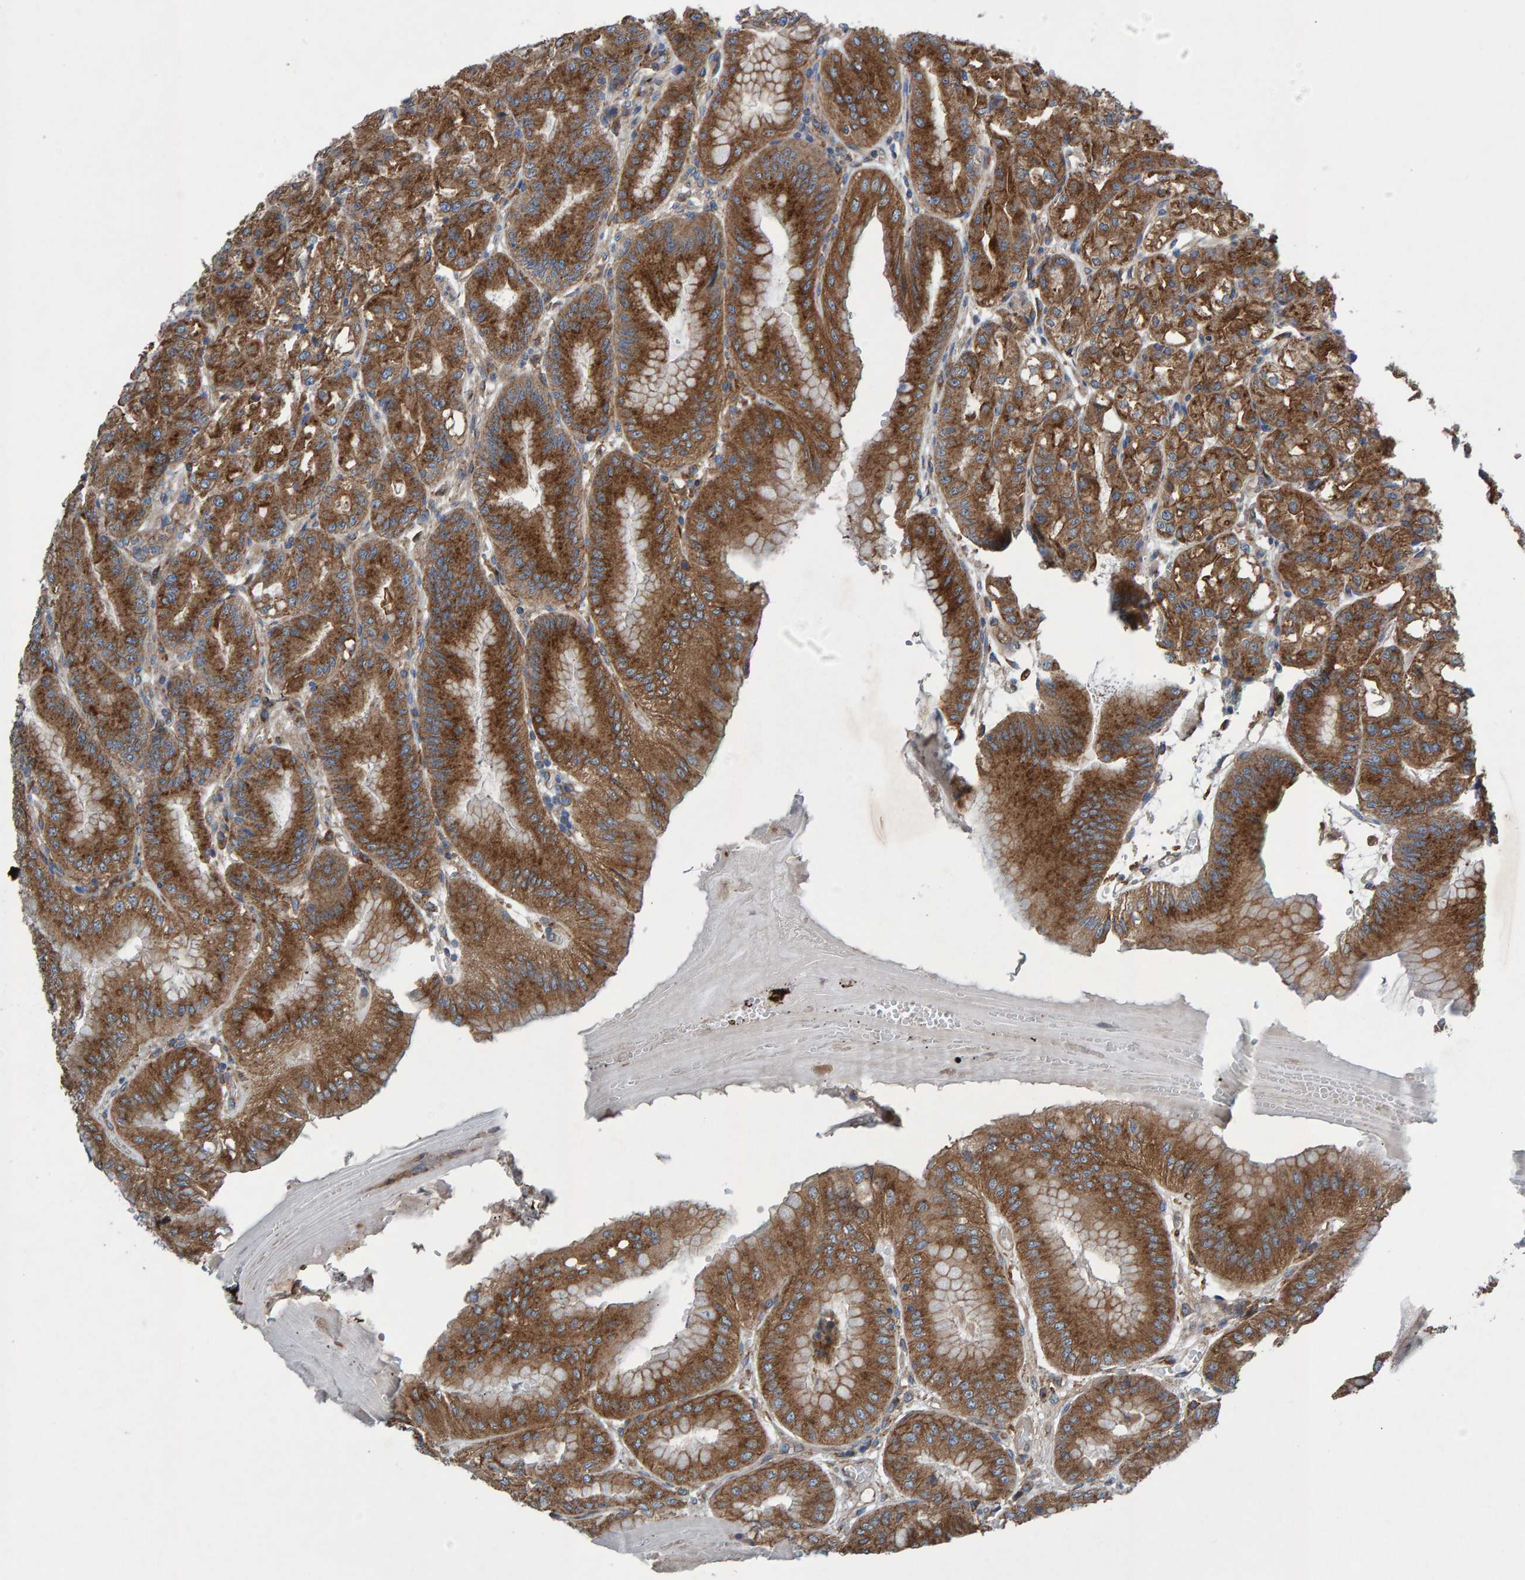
{"staining": {"intensity": "strong", "quantity": ">75%", "location": "cytoplasmic/membranous"}, "tissue": "stomach", "cell_type": "Glandular cells", "image_type": "normal", "snomed": [{"axis": "morphology", "description": "Normal tissue, NOS"}, {"axis": "topography", "description": "Stomach, lower"}], "caption": "Immunohistochemical staining of normal stomach reveals strong cytoplasmic/membranous protein staining in about >75% of glandular cells. (DAB (3,3'-diaminobenzidine) = brown stain, brightfield microscopy at high magnification).", "gene": "MKLN1", "patient": {"sex": "male", "age": 71}}